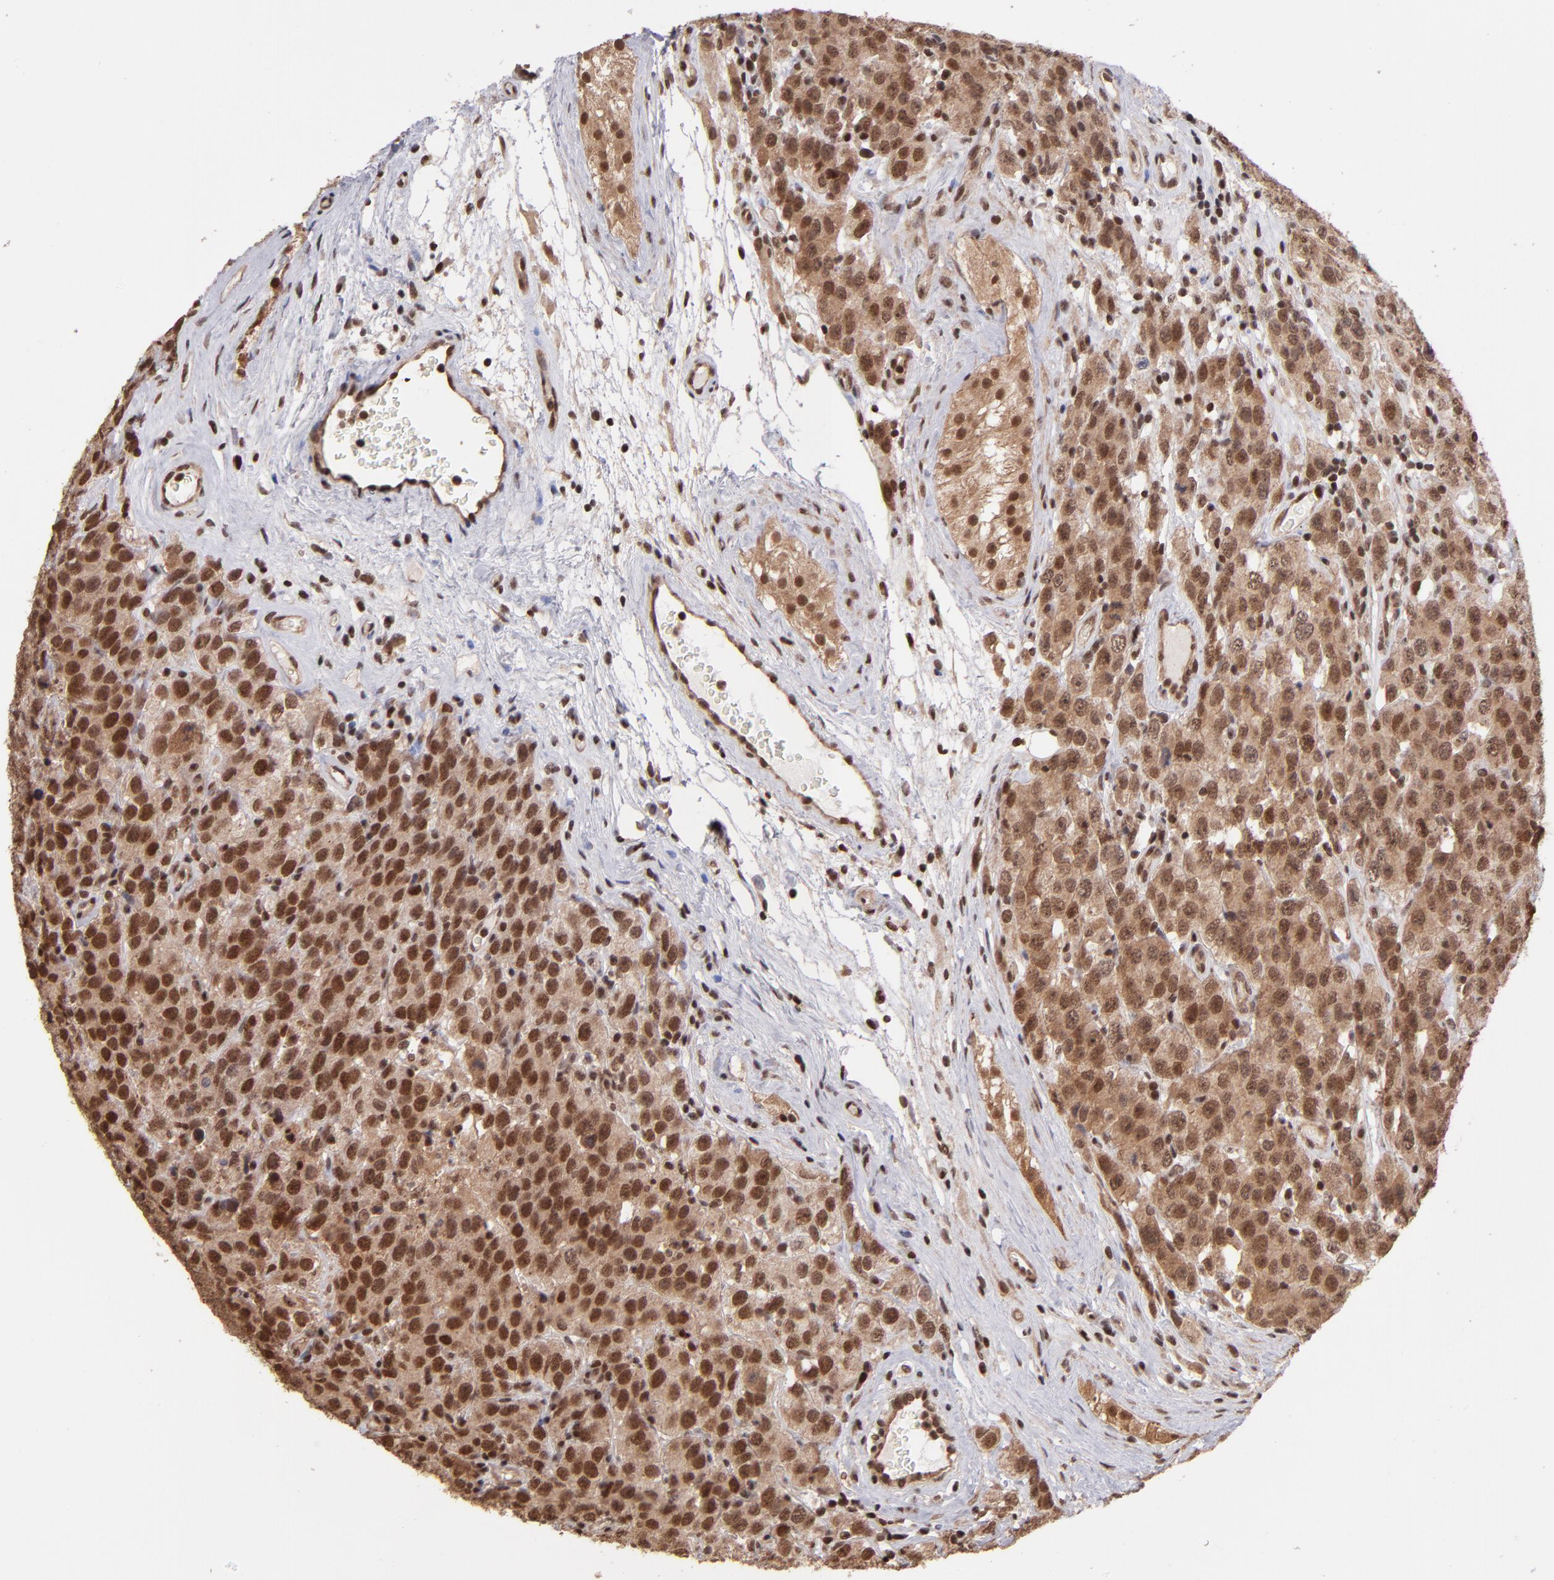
{"staining": {"intensity": "moderate", "quantity": ">75%", "location": "cytoplasmic/membranous,nuclear"}, "tissue": "testis cancer", "cell_type": "Tumor cells", "image_type": "cancer", "snomed": [{"axis": "morphology", "description": "Seminoma, NOS"}, {"axis": "topography", "description": "Testis"}], "caption": "The image demonstrates staining of testis cancer, revealing moderate cytoplasmic/membranous and nuclear protein positivity (brown color) within tumor cells. (DAB (3,3'-diaminobenzidine) IHC with brightfield microscopy, high magnification).", "gene": "TERF2", "patient": {"sex": "male", "age": 52}}